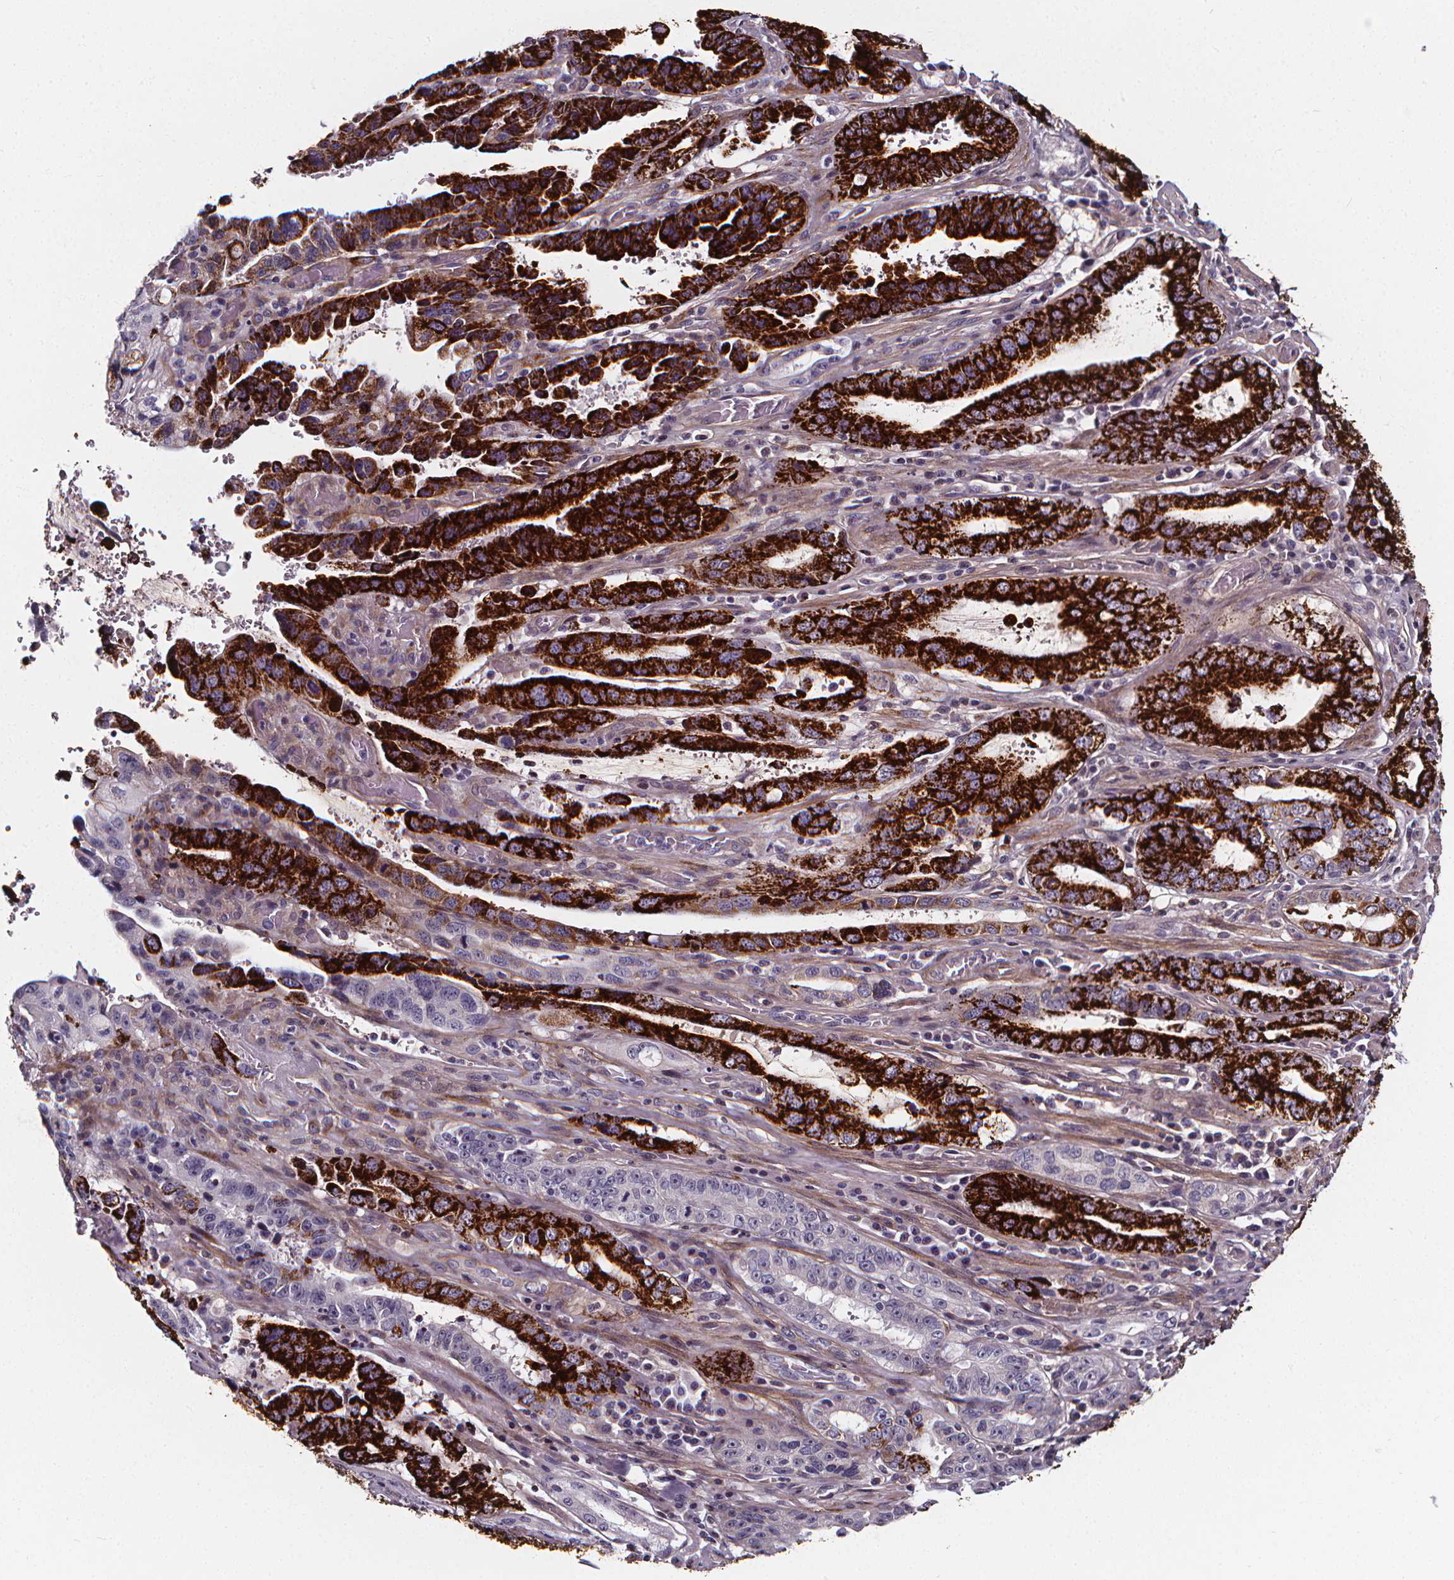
{"staining": {"intensity": "strong", "quantity": "25%-75%", "location": "cytoplasmic/membranous"}, "tissue": "stomach cancer", "cell_type": "Tumor cells", "image_type": "cancer", "snomed": [{"axis": "morphology", "description": "Adenocarcinoma, NOS"}, {"axis": "topography", "description": "Stomach, lower"}], "caption": "Stomach adenocarcinoma tissue reveals strong cytoplasmic/membranous expression in approximately 25%-75% of tumor cells", "gene": "AEBP1", "patient": {"sex": "female", "age": 76}}